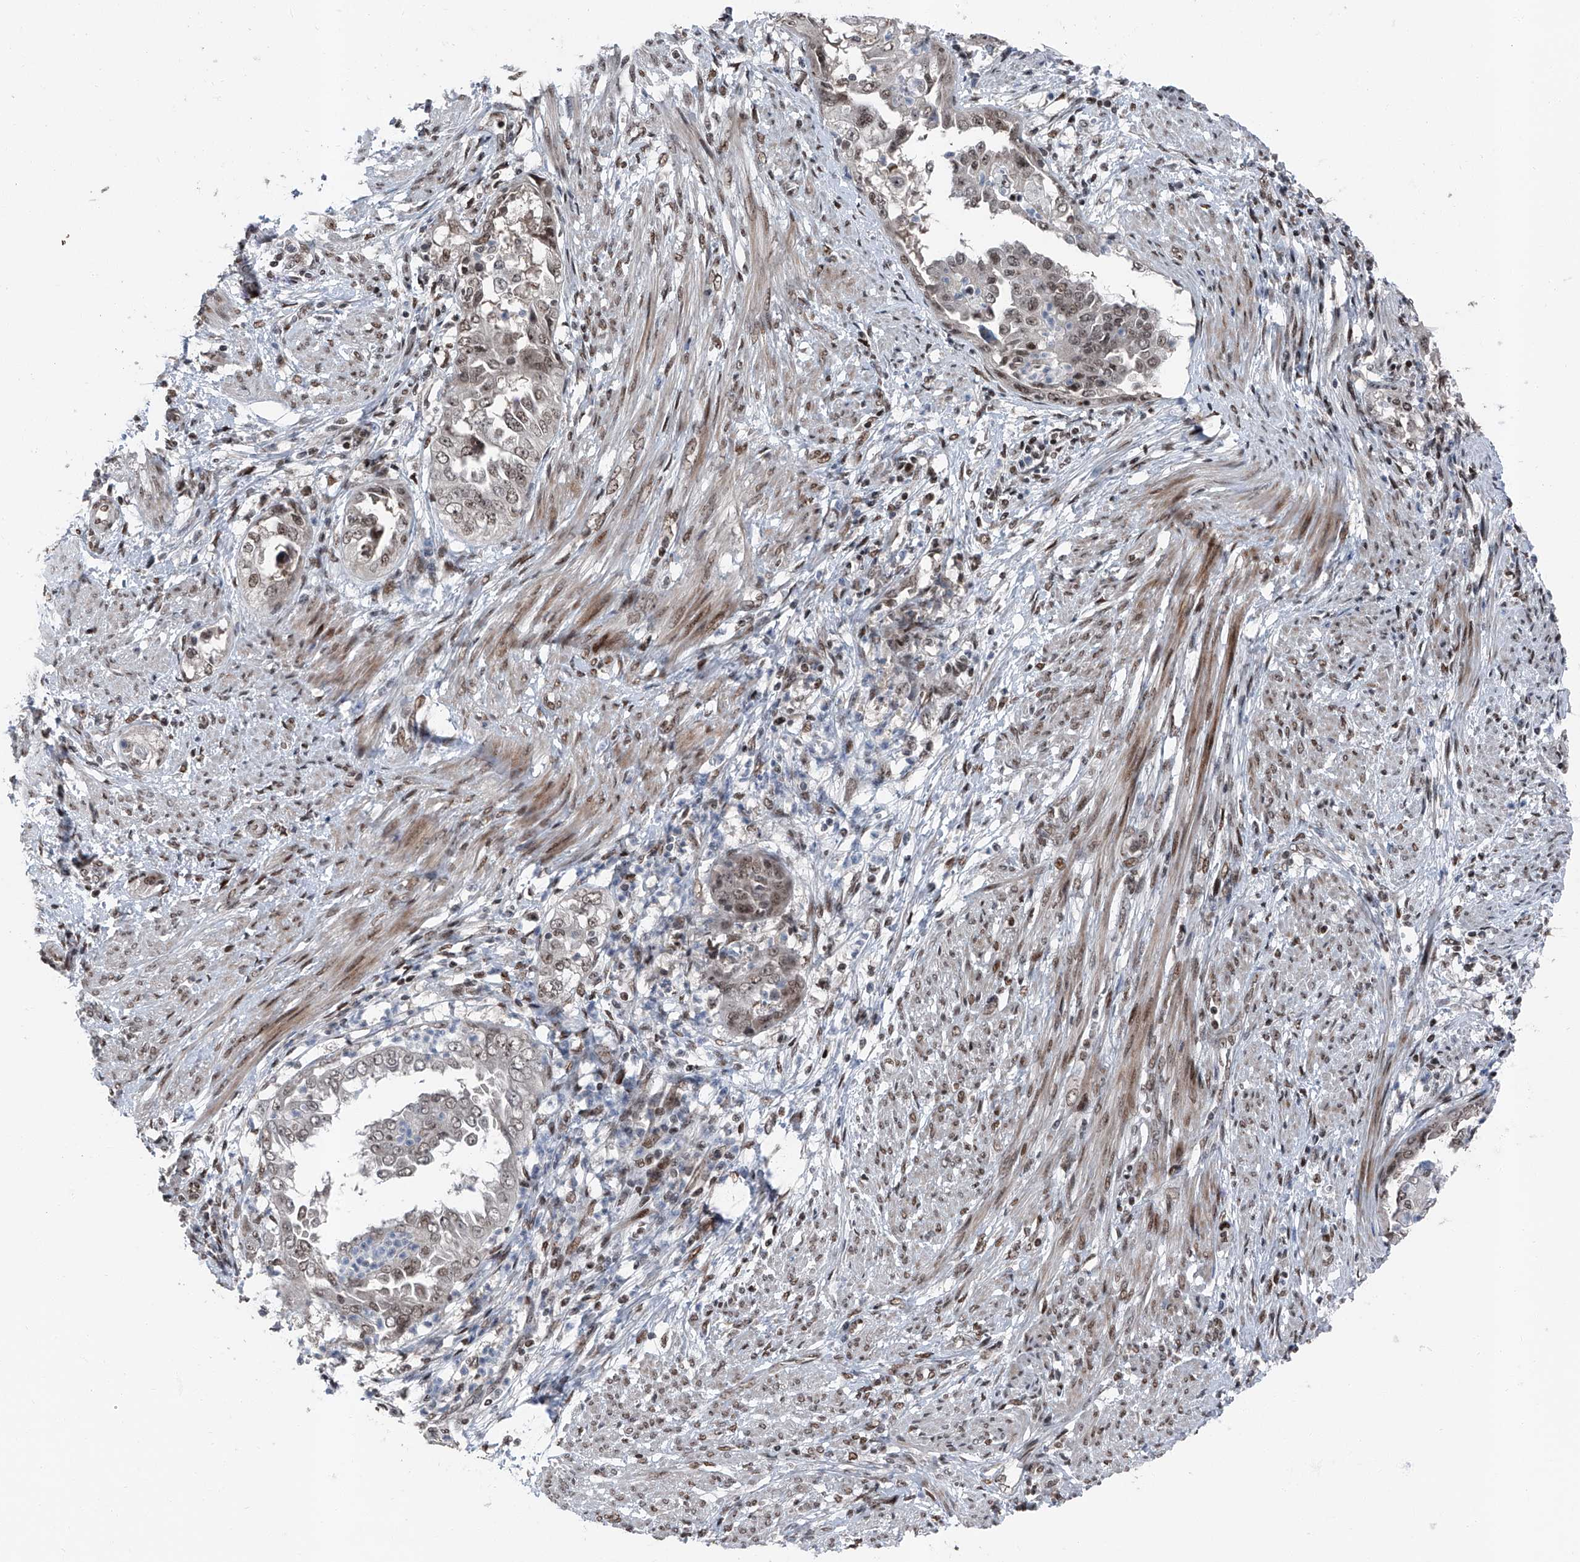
{"staining": {"intensity": "moderate", "quantity": "25%-75%", "location": "nuclear"}, "tissue": "endometrial cancer", "cell_type": "Tumor cells", "image_type": "cancer", "snomed": [{"axis": "morphology", "description": "Adenocarcinoma, NOS"}, {"axis": "topography", "description": "Endometrium"}], "caption": "Adenocarcinoma (endometrial) tissue displays moderate nuclear staining in about 25%-75% of tumor cells, visualized by immunohistochemistry.", "gene": "BMI1", "patient": {"sex": "female", "age": 85}}